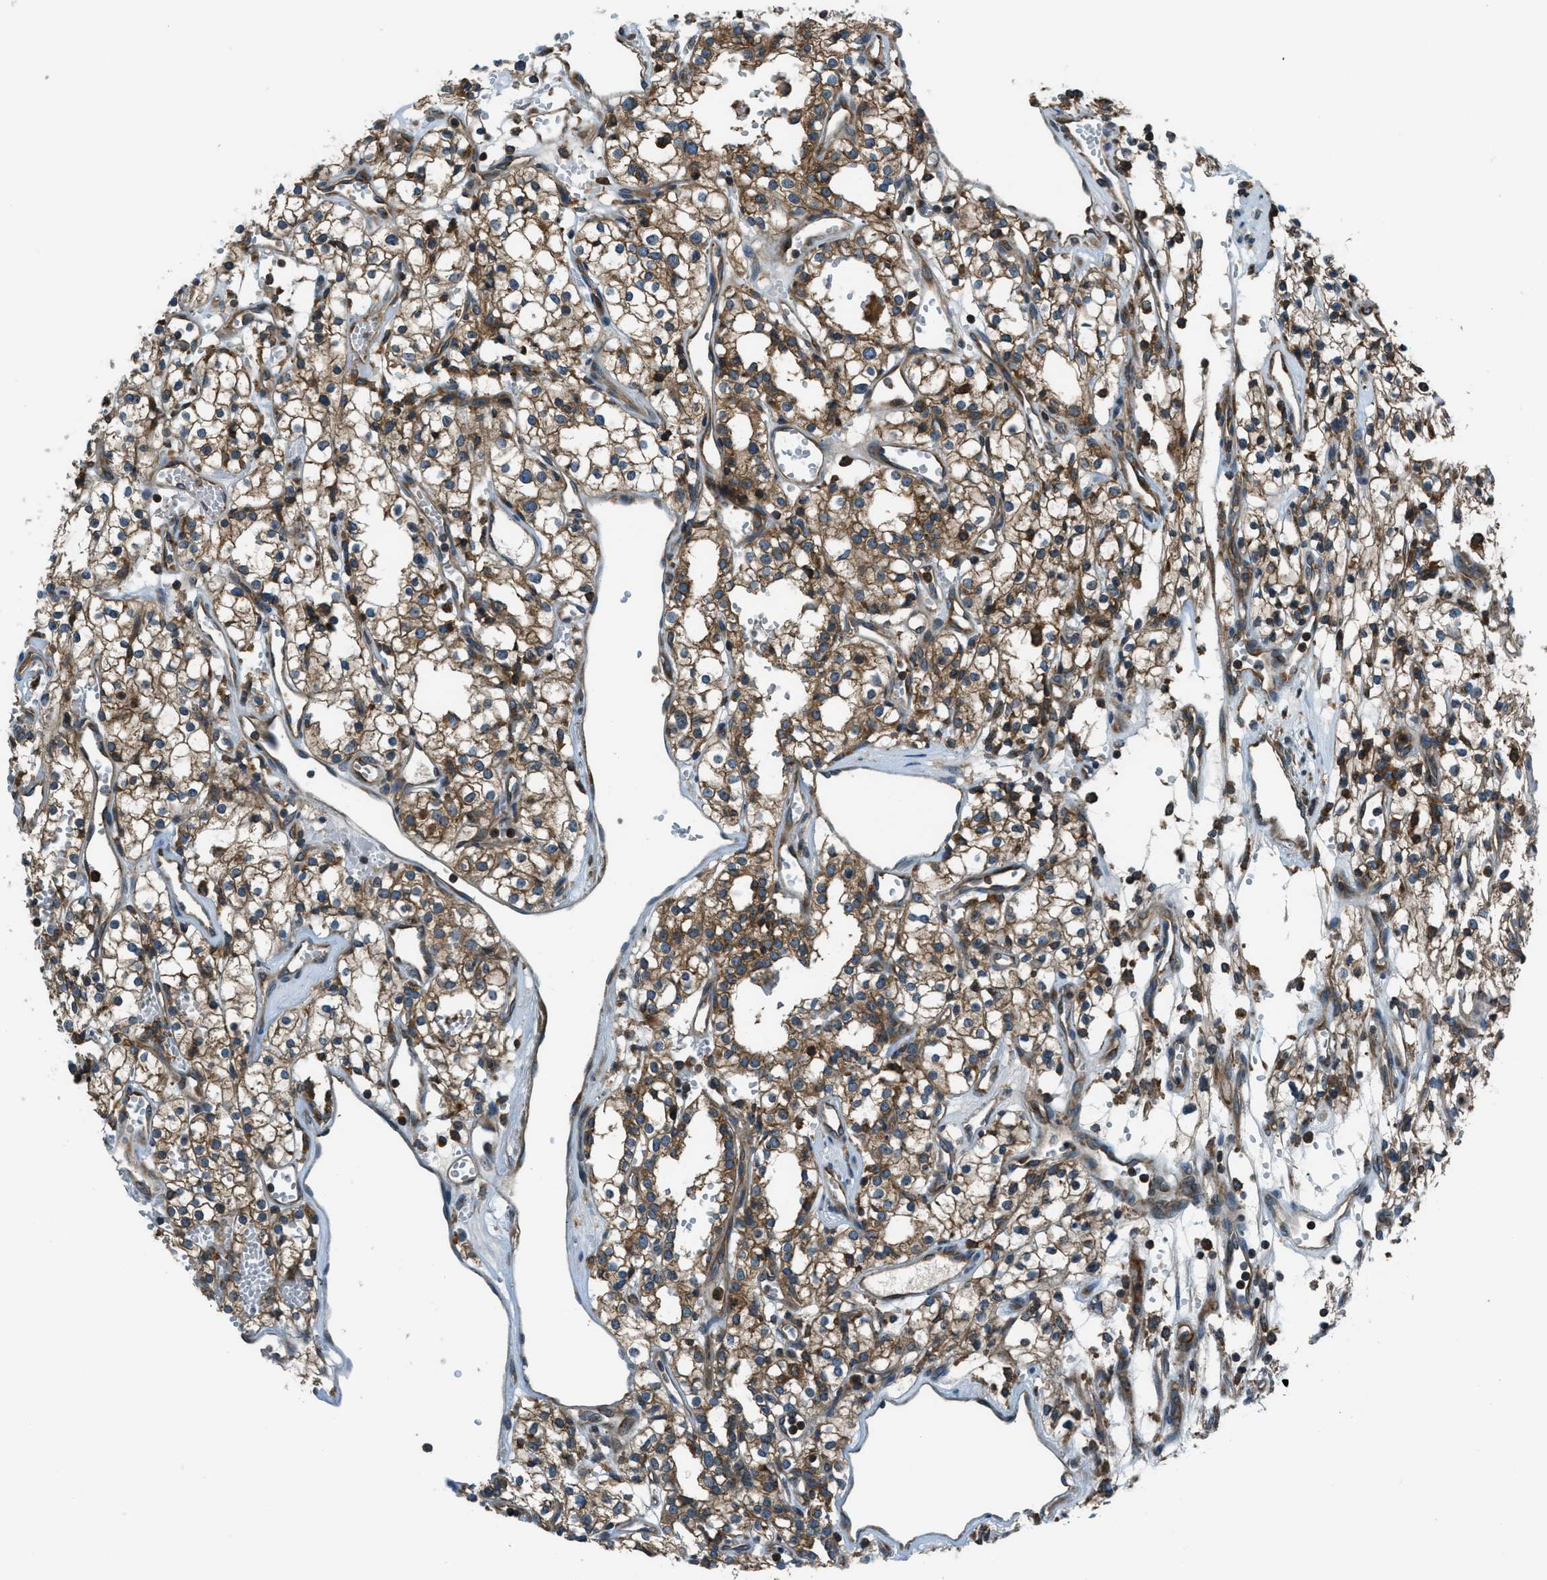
{"staining": {"intensity": "strong", "quantity": ">75%", "location": "cytoplasmic/membranous"}, "tissue": "renal cancer", "cell_type": "Tumor cells", "image_type": "cancer", "snomed": [{"axis": "morphology", "description": "Adenocarcinoma, NOS"}, {"axis": "topography", "description": "Kidney"}], "caption": "Immunohistochemistry (IHC) image of renal cancer stained for a protein (brown), which demonstrates high levels of strong cytoplasmic/membranous expression in approximately >75% of tumor cells.", "gene": "ARFGAP2", "patient": {"sex": "male", "age": 59}}